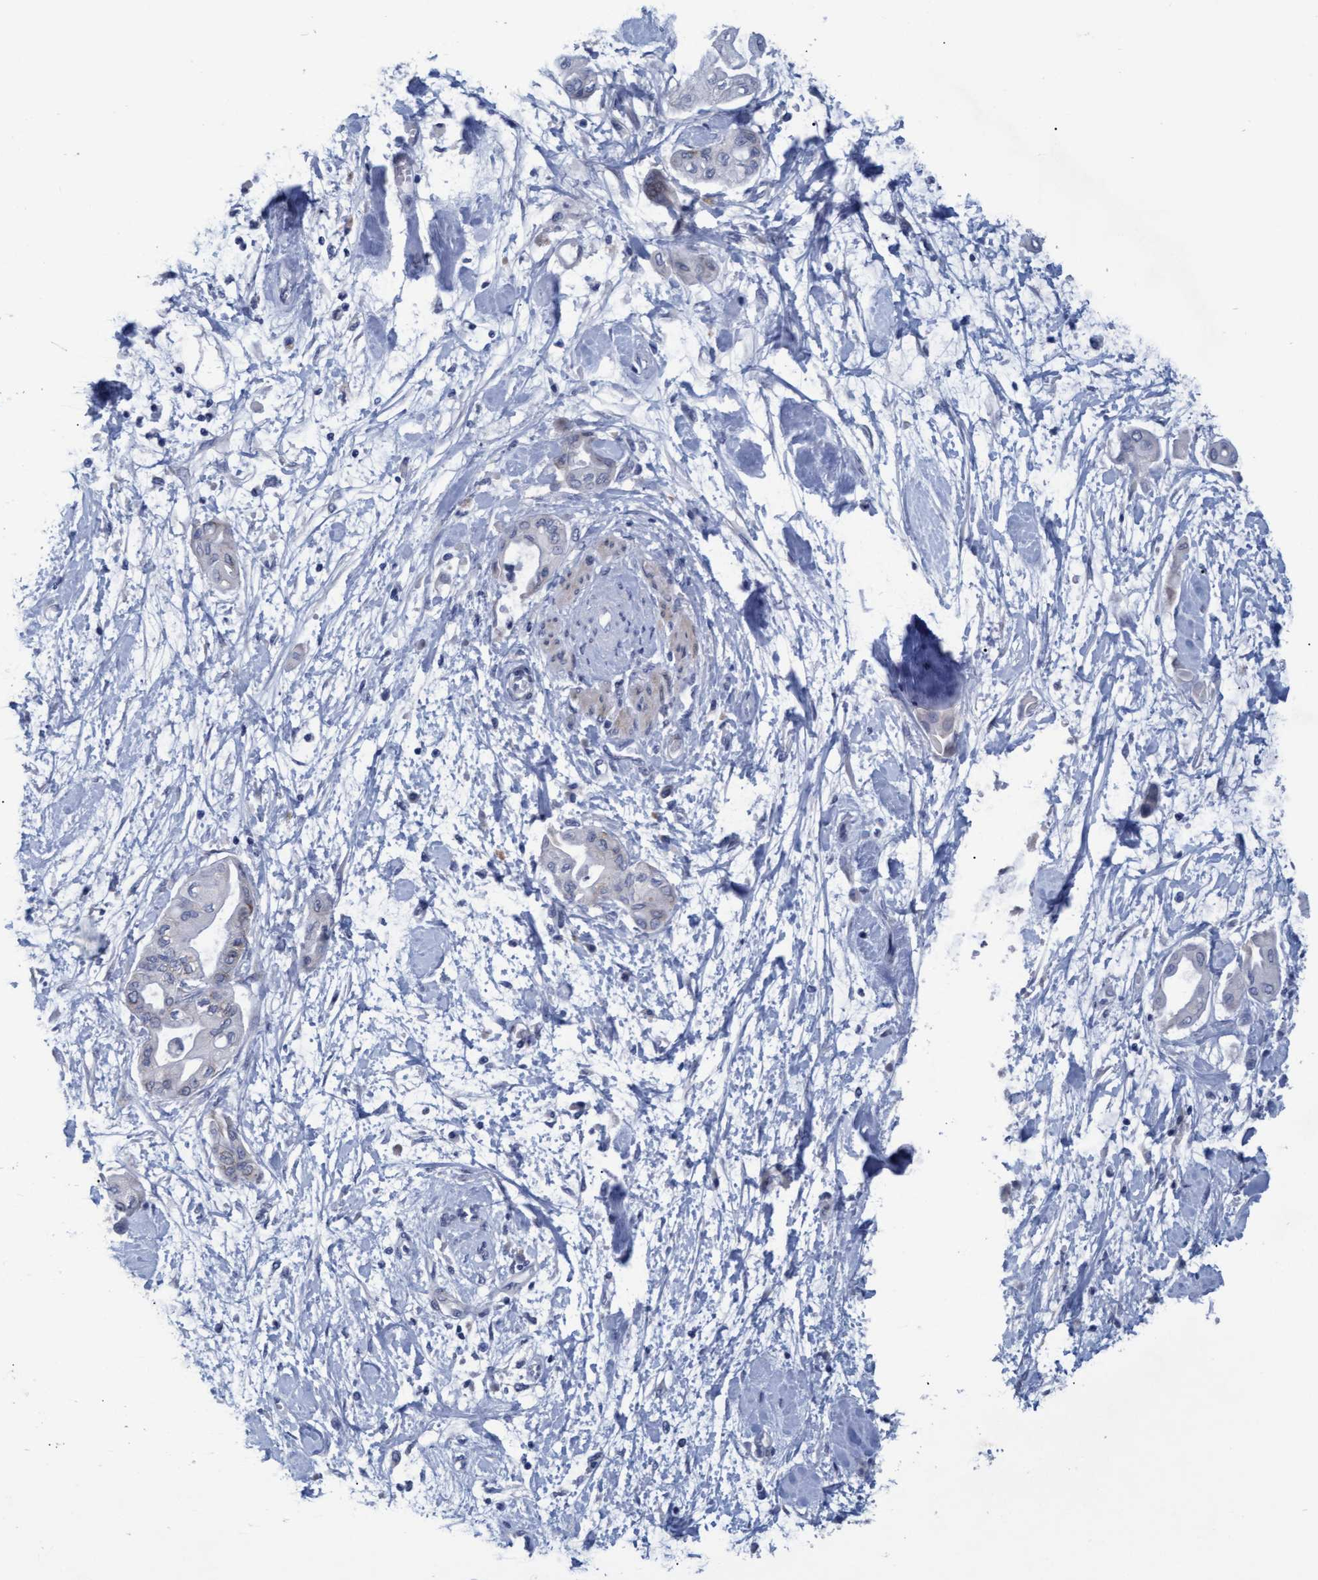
{"staining": {"intensity": "negative", "quantity": "none", "location": "none"}, "tissue": "pancreatic cancer", "cell_type": "Tumor cells", "image_type": "cancer", "snomed": [{"axis": "morphology", "description": "Adenocarcinoma, NOS"}, {"axis": "morphology", "description": "Adenocarcinoma, metastatic, NOS"}, {"axis": "topography", "description": "Lymph node"}, {"axis": "topography", "description": "Pancreas"}, {"axis": "topography", "description": "Duodenum"}], "caption": "The image exhibits no significant positivity in tumor cells of adenocarcinoma (pancreatic). The staining is performed using DAB brown chromogen with nuclei counter-stained in using hematoxylin.", "gene": "SSTR3", "patient": {"sex": "female", "age": 64}}